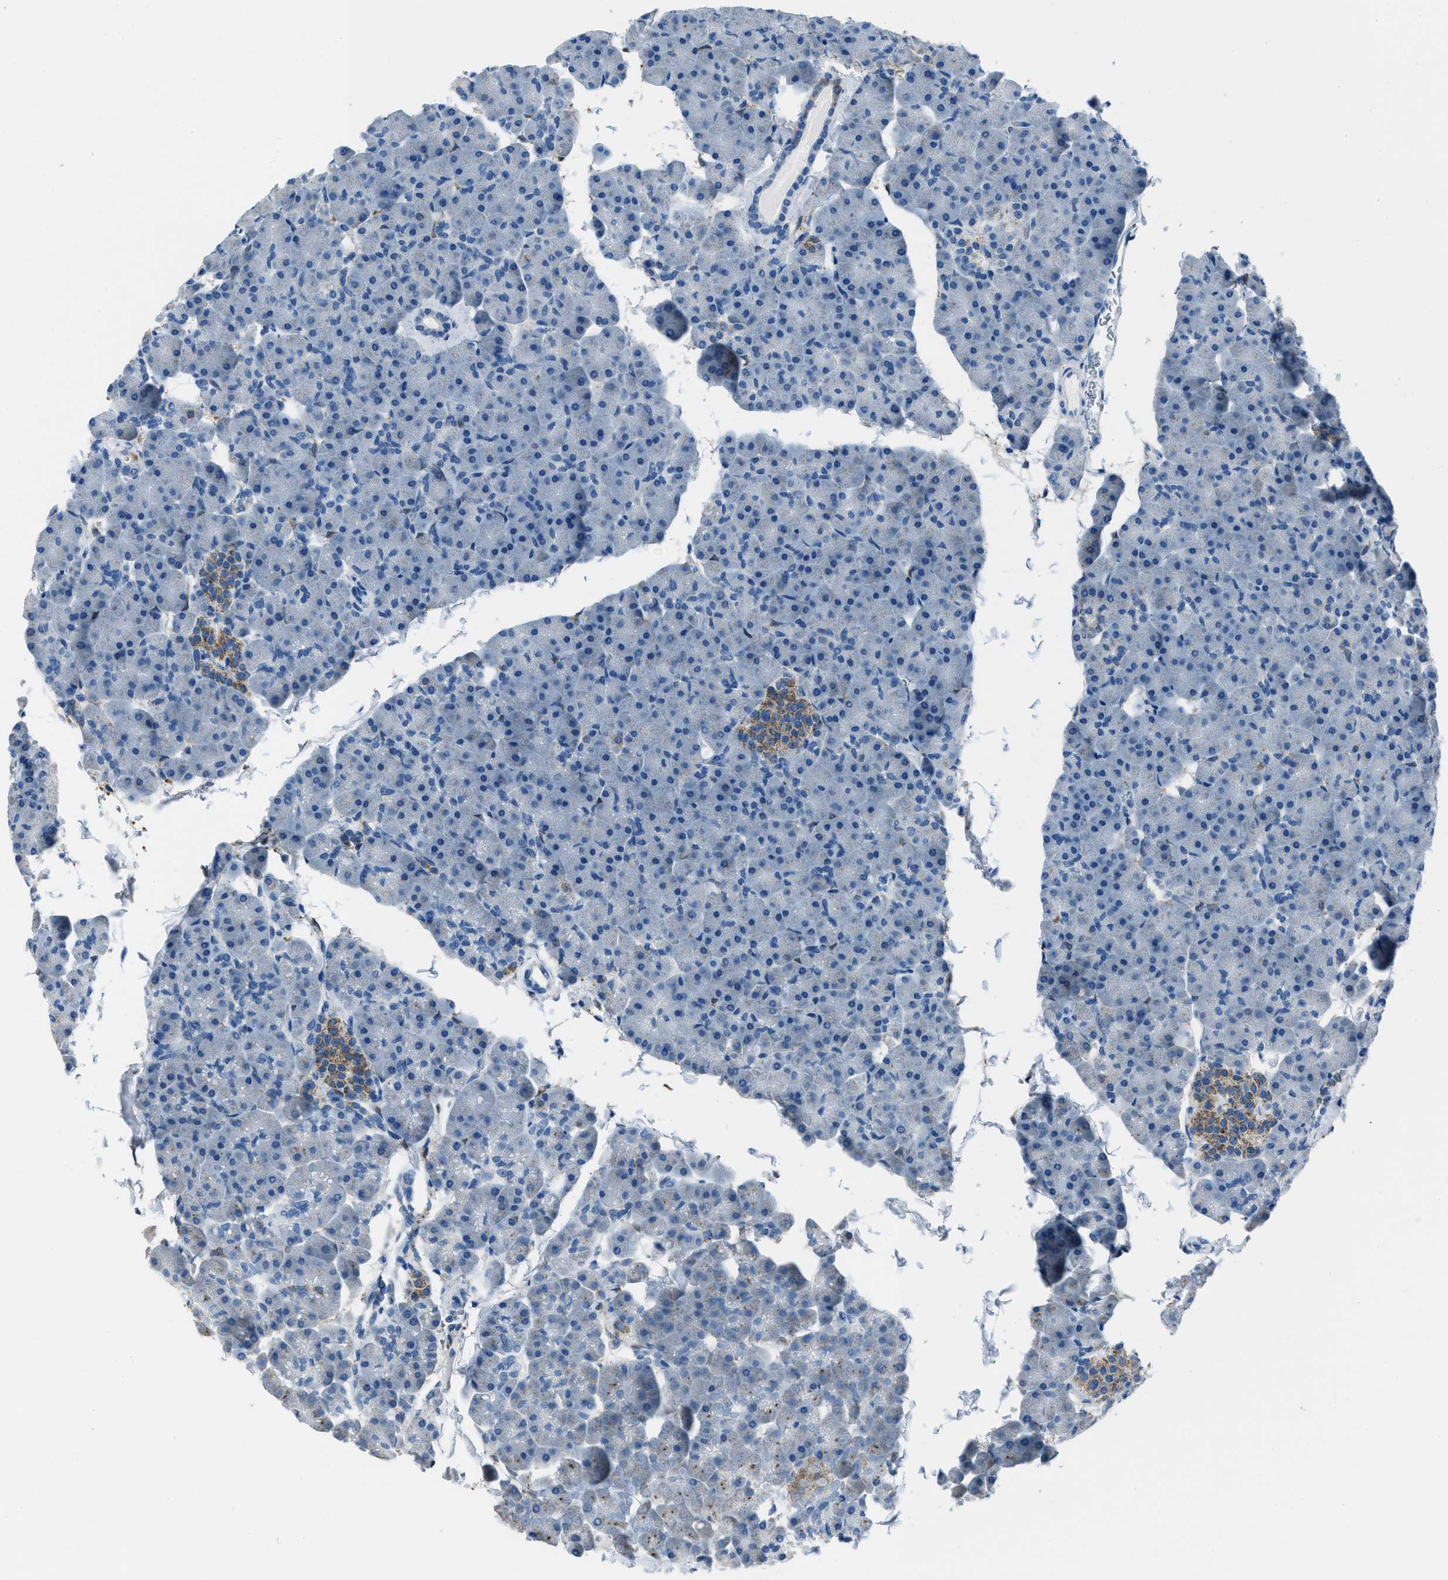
{"staining": {"intensity": "negative", "quantity": "none", "location": "none"}, "tissue": "pancreas", "cell_type": "Exocrine glandular cells", "image_type": "normal", "snomed": [{"axis": "morphology", "description": "Normal tissue, NOS"}, {"axis": "topography", "description": "Pancreas"}], "caption": "A high-resolution photomicrograph shows immunohistochemistry staining of benign pancreas, which shows no significant expression in exocrine glandular cells.", "gene": "AMACR", "patient": {"sex": "male", "age": 35}}